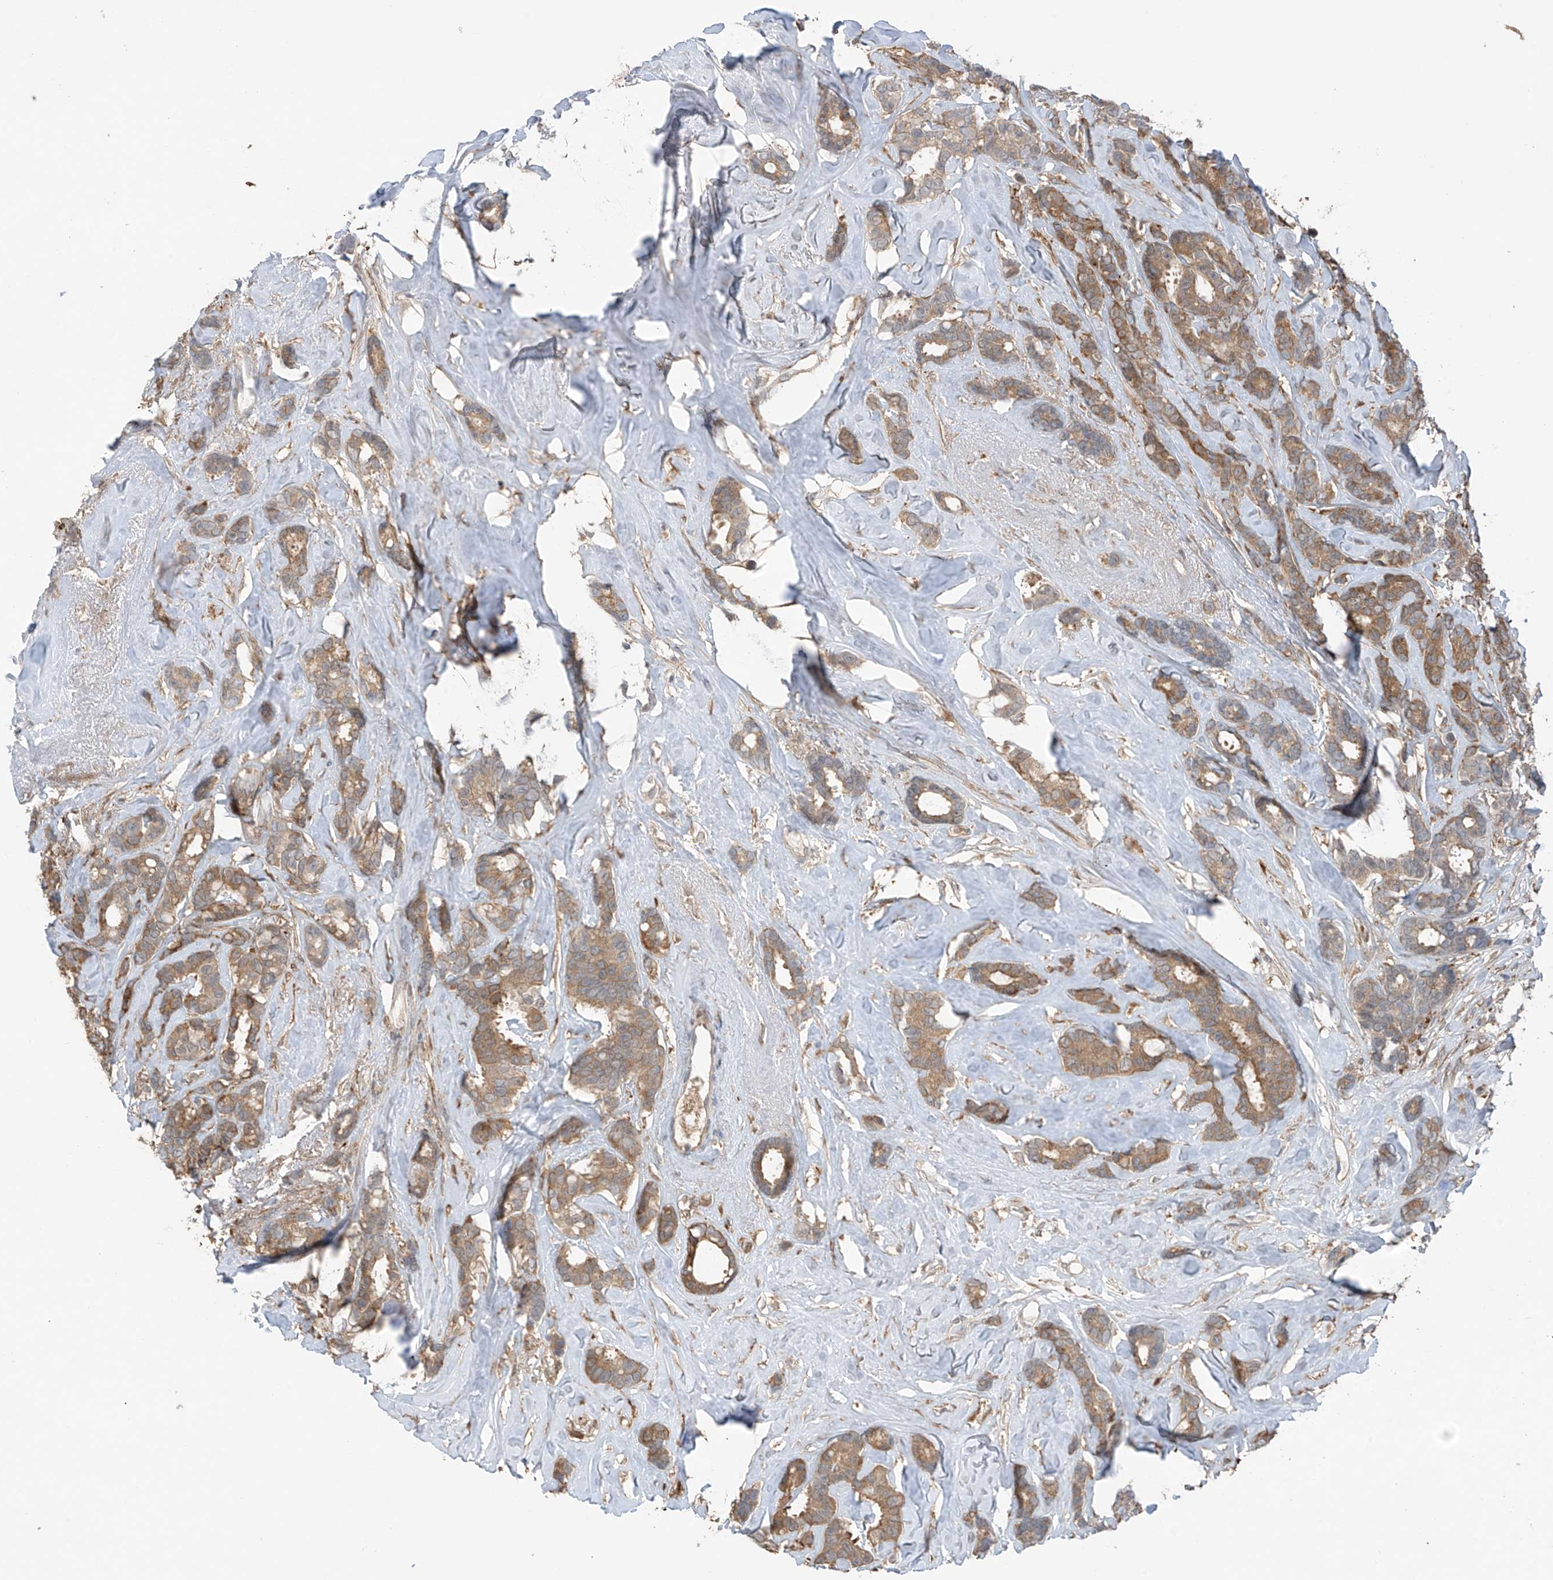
{"staining": {"intensity": "moderate", "quantity": ">75%", "location": "cytoplasmic/membranous"}, "tissue": "breast cancer", "cell_type": "Tumor cells", "image_type": "cancer", "snomed": [{"axis": "morphology", "description": "Duct carcinoma"}, {"axis": "topography", "description": "Breast"}], "caption": "A high-resolution histopathology image shows immunohistochemistry (IHC) staining of intraductal carcinoma (breast), which demonstrates moderate cytoplasmic/membranous positivity in approximately >75% of tumor cells. (IHC, brightfield microscopy, high magnification).", "gene": "SAMD3", "patient": {"sex": "female", "age": 87}}